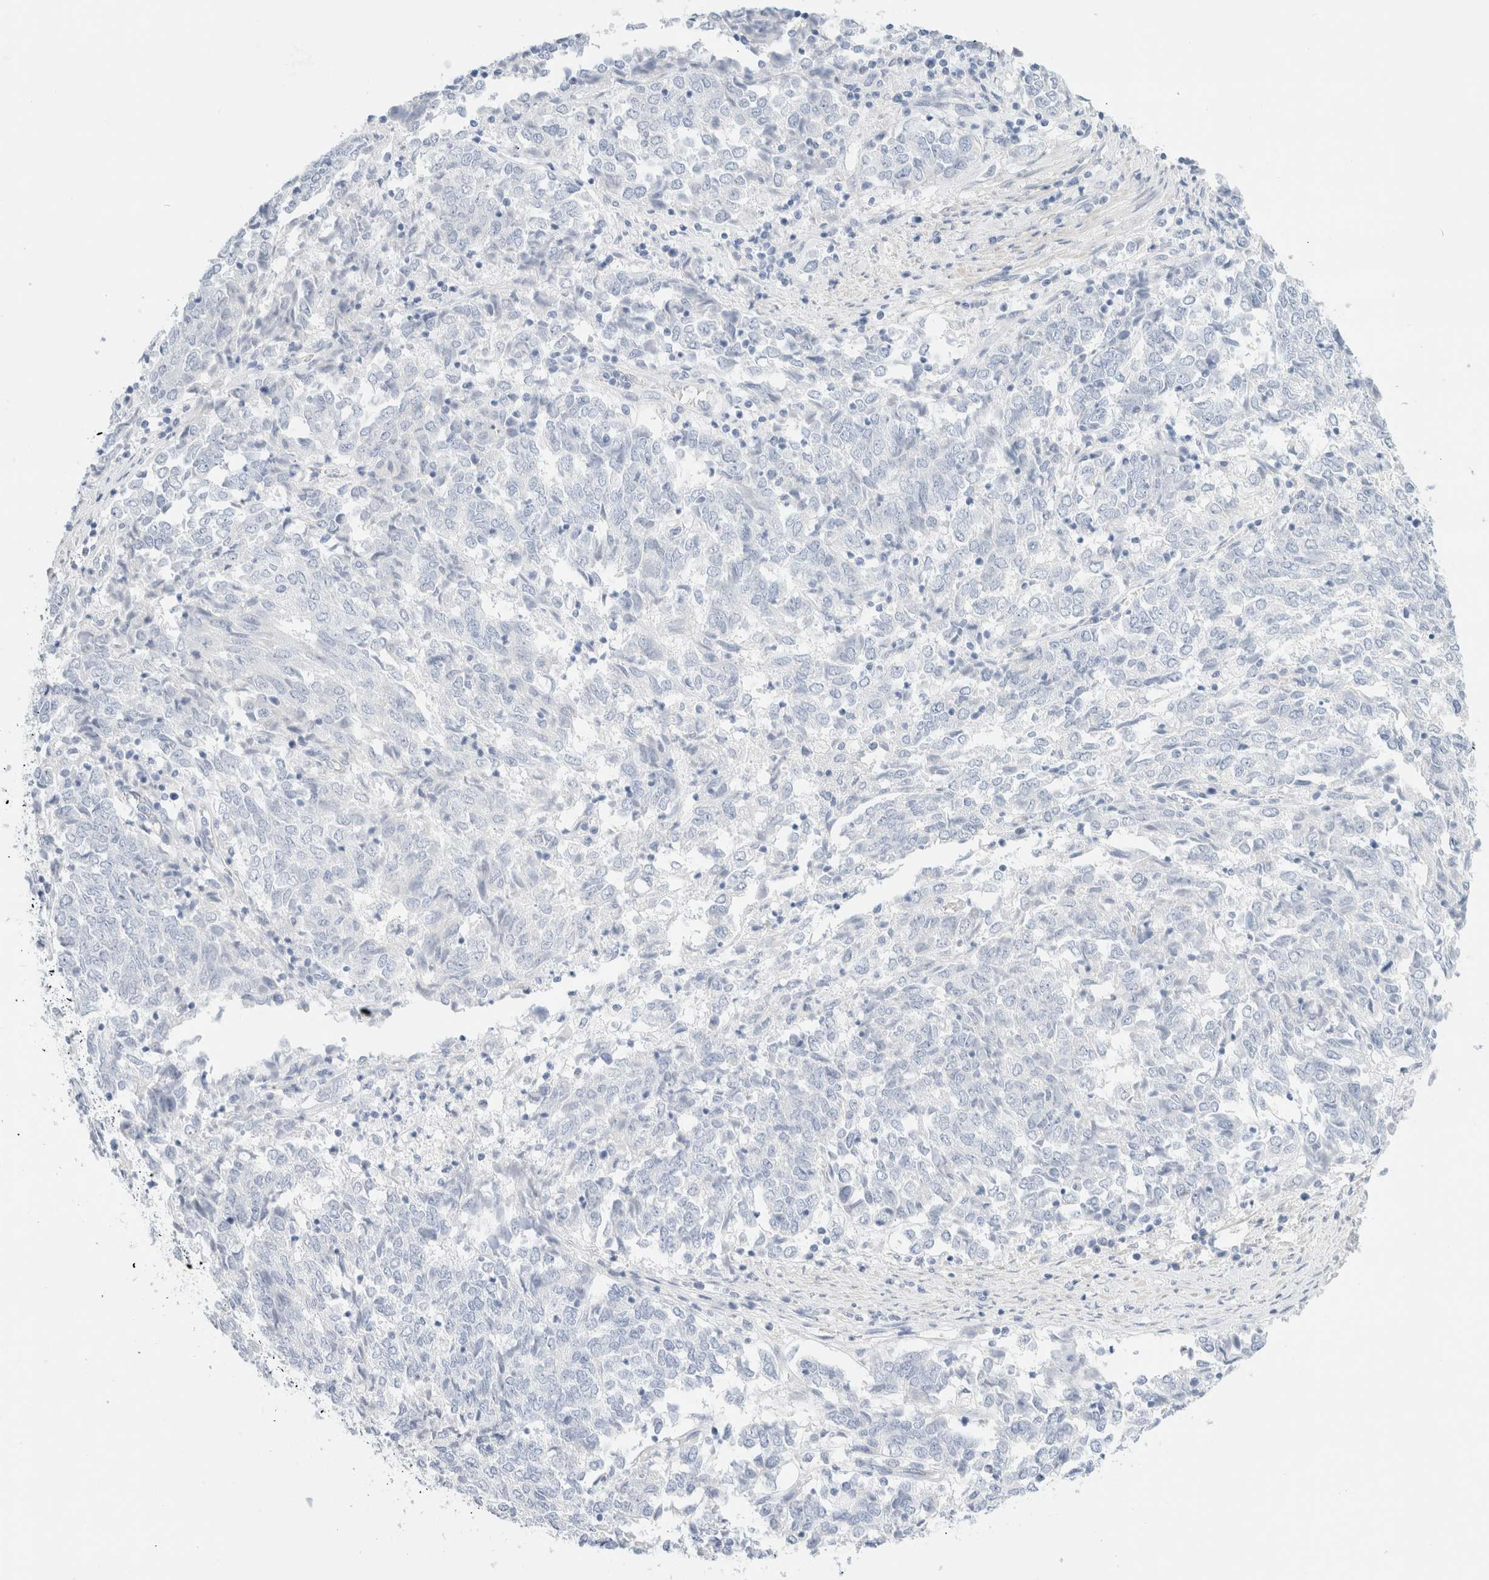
{"staining": {"intensity": "negative", "quantity": "none", "location": "none"}, "tissue": "endometrial cancer", "cell_type": "Tumor cells", "image_type": "cancer", "snomed": [{"axis": "morphology", "description": "Adenocarcinoma, NOS"}, {"axis": "topography", "description": "Endometrium"}], "caption": "IHC micrograph of adenocarcinoma (endometrial) stained for a protein (brown), which exhibits no positivity in tumor cells. Brightfield microscopy of immunohistochemistry stained with DAB (3,3'-diaminobenzidine) (brown) and hematoxylin (blue), captured at high magnification.", "gene": "DPYS", "patient": {"sex": "female", "age": 80}}